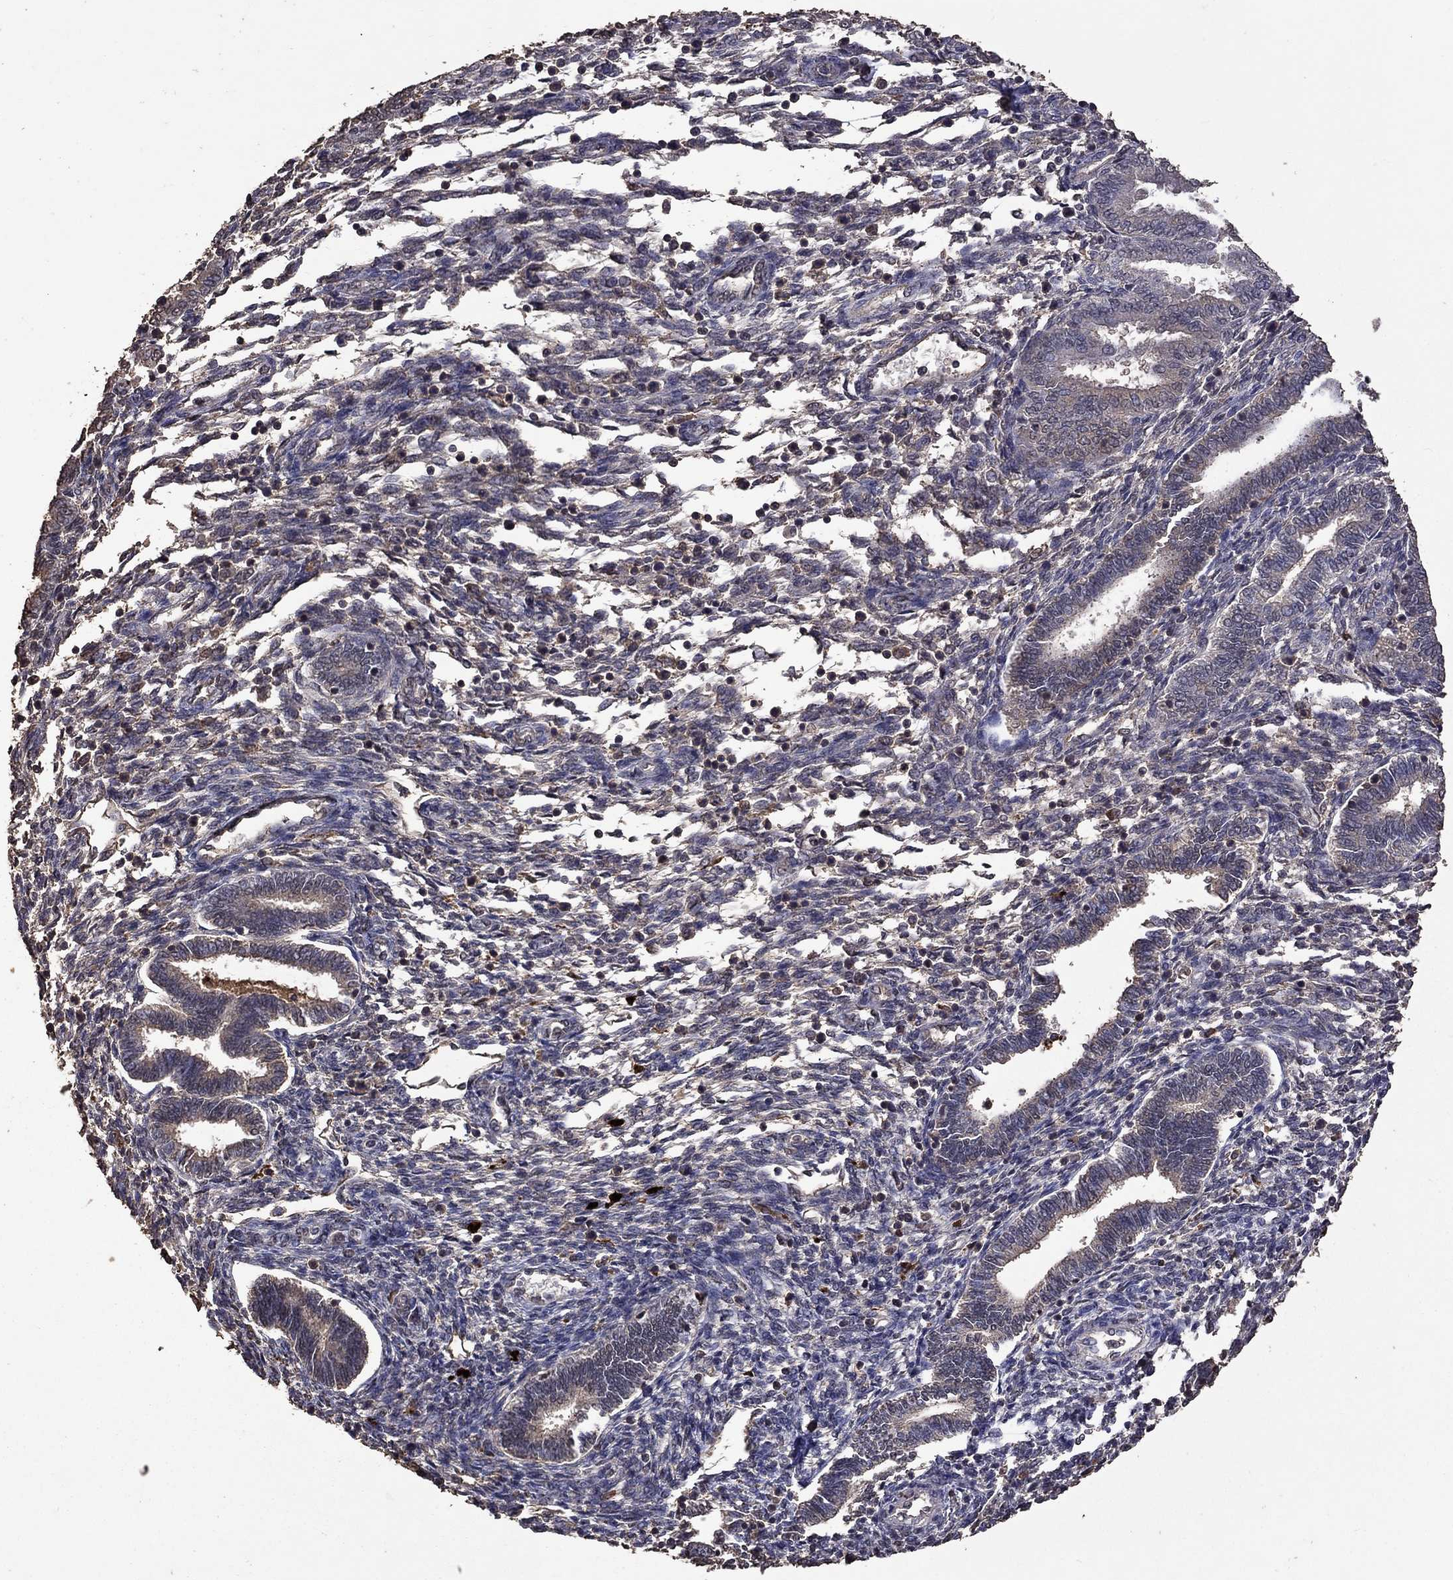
{"staining": {"intensity": "negative", "quantity": "none", "location": "none"}, "tissue": "endometrium", "cell_type": "Cells in endometrial stroma", "image_type": "normal", "snomed": [{"axis": "morphology", "description": "Normal tissue, NOS"}, {"axis": "topography", "description": "Endometrium"}], "caption": "IHC histopathology image of normal endometrium: endometrium stained with DAB displays no significant protein positivity in cells in endometrial stroma.", "gene": "SERPINA5", "patient": {"sex": "female", "age": 42}}